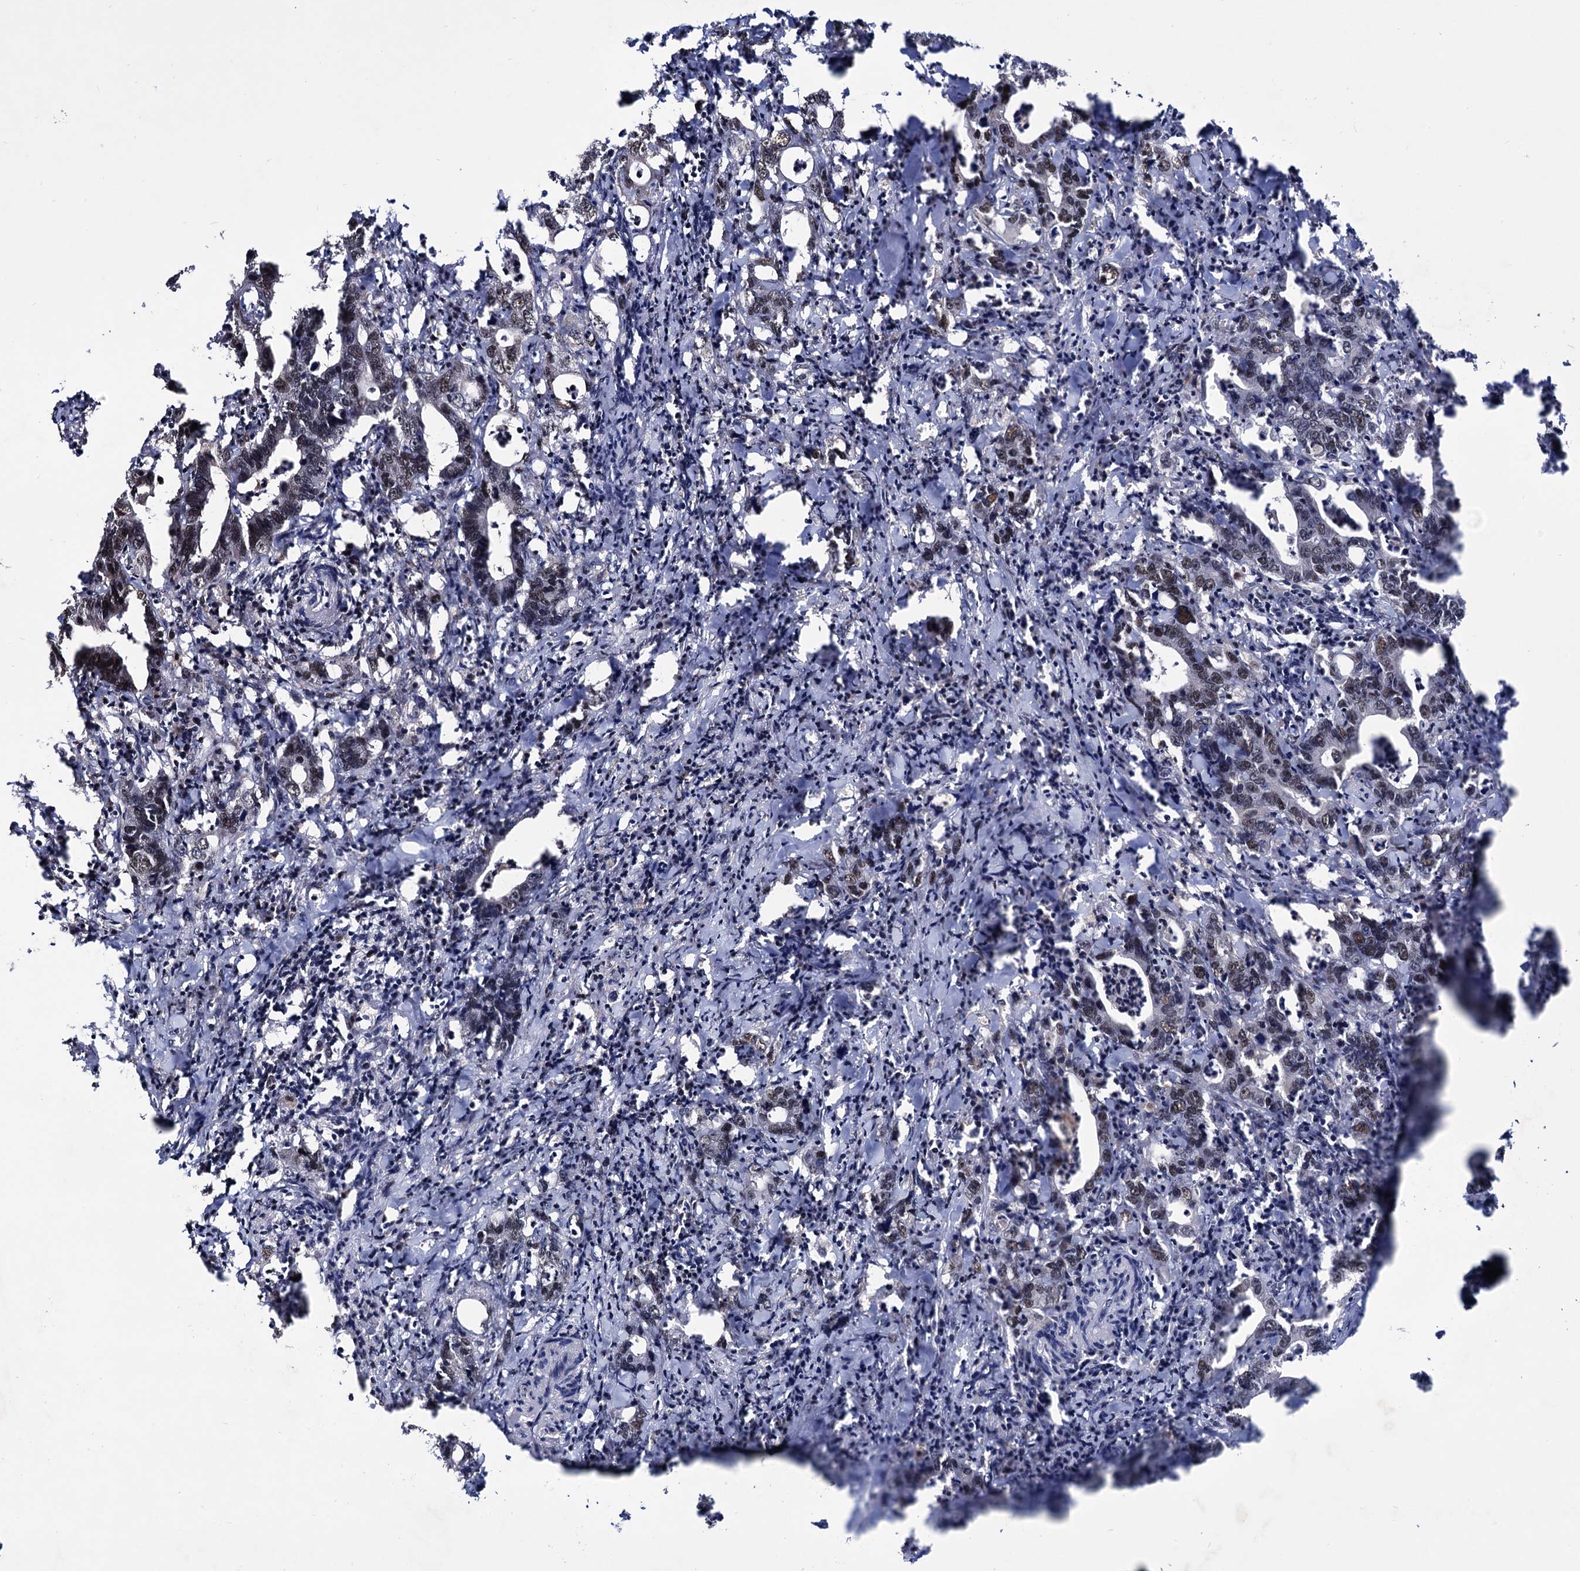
{"staining": {"intensity": "weak", "quantity": "<25%", "location": "nuclear"}, "tissue": "colorectal cancer", "cell_type": "Tumor cells", "image_type": "cancer", "snomed": [{"axis": "morphology", "description": "Adenocarcinoma, NOS"}, {"axis": "topography", "description": "Colon"}], "caption": "This is an immunohistochemistry histopathology image of human colorectal cancer (adenocarcinoma). There is no expression in tumor cells.", "gene": "RNASEH2B", "patient": {"sex": "female", "age": 75}}